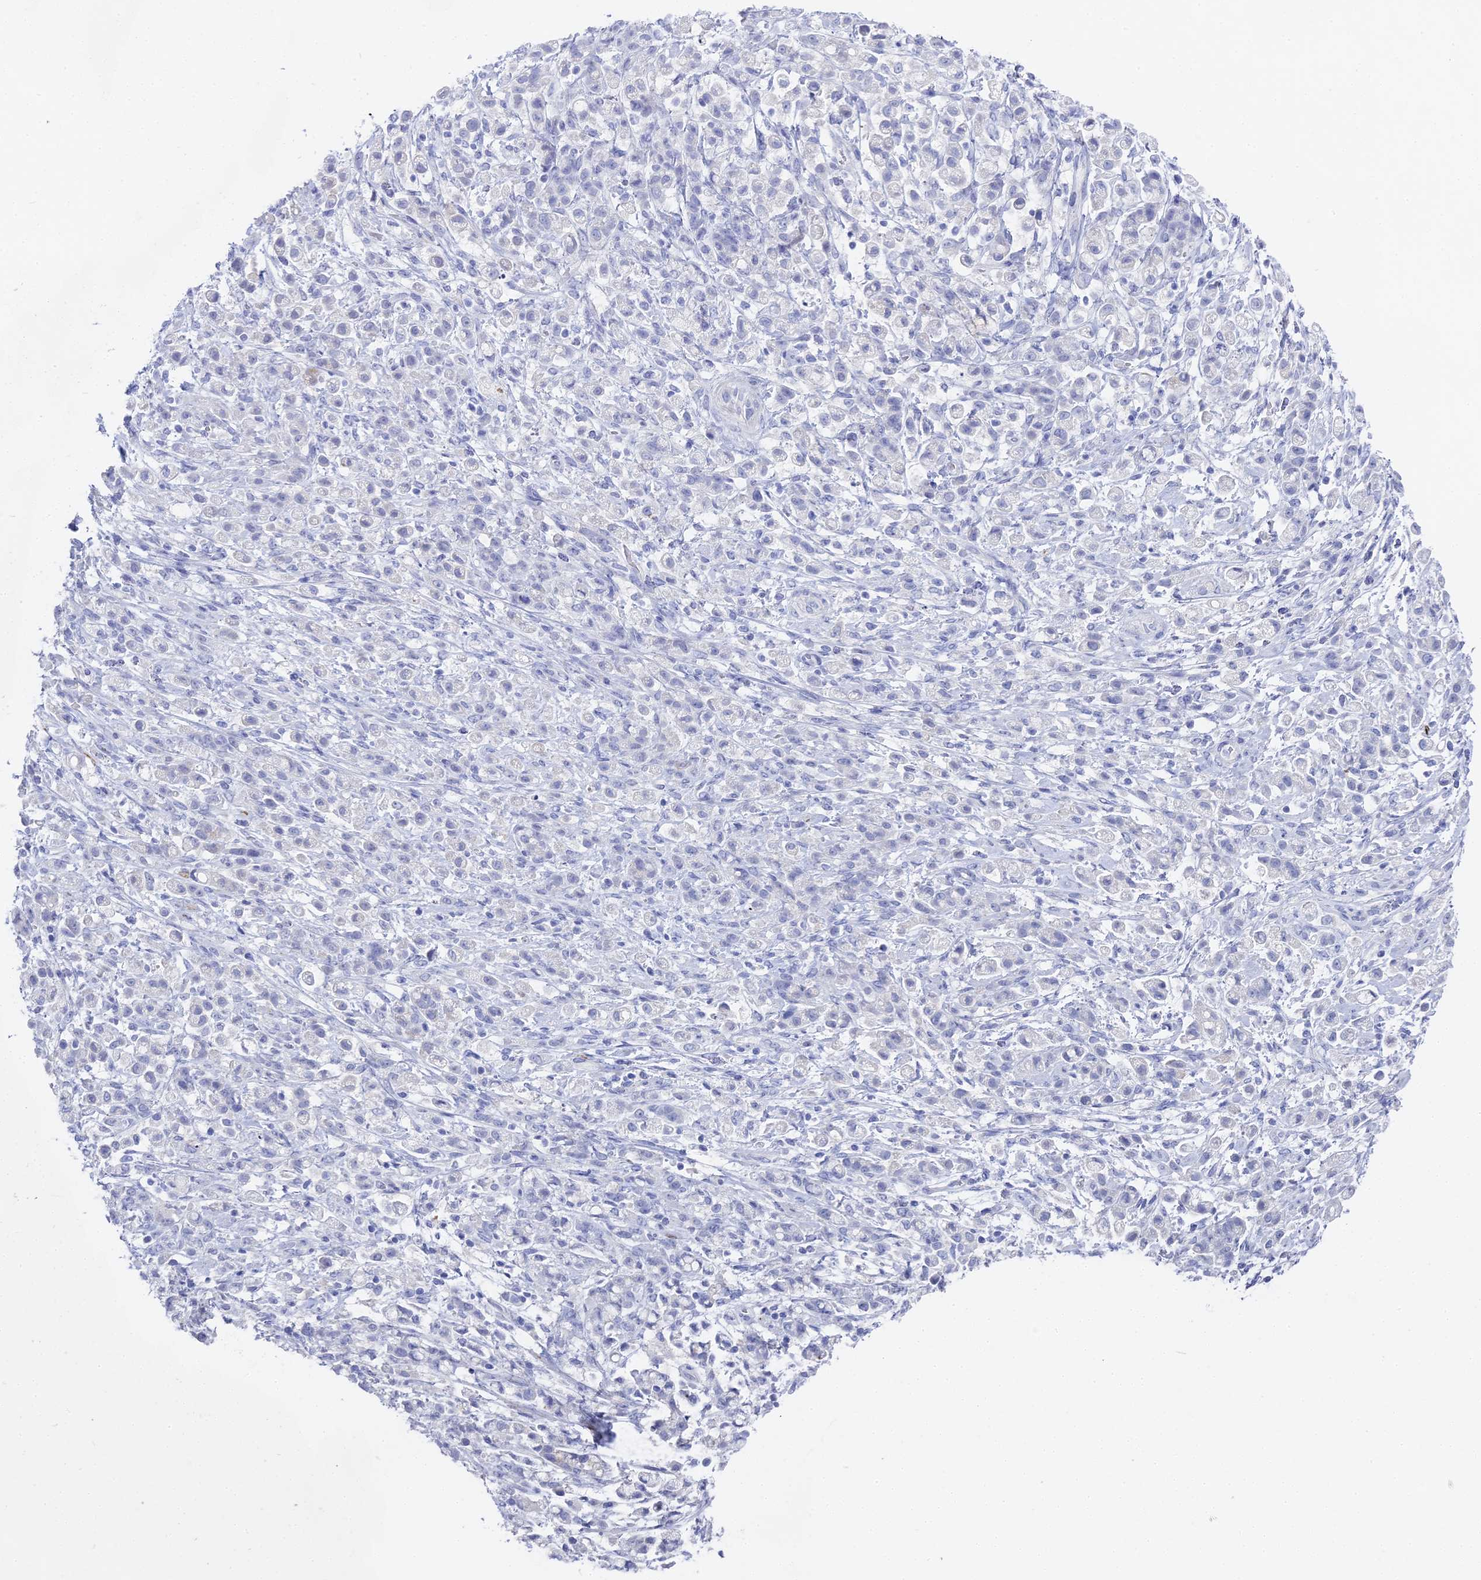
{"staining": {"intensity": "negative", "quantity": "none", "location": "none"}, "tissue": "stomach cancer", "cell_type": "Tumor cells", "image_type": "cancer", "snomed": [{"axis": "morphology", "description": "Adenocarcinoma, NOS"}, {"axis": "topography", "description": "Stomach"}], "caption": "There is no significant expression in tumor cells of stomach adenocarcinoma. Brightfield microscopy of IHC stained with DAB (brown) and hematoxylin (blue), captured at high magnification.", "gene": "ALPP", "patient": {"sex": "female", "age": 60}}